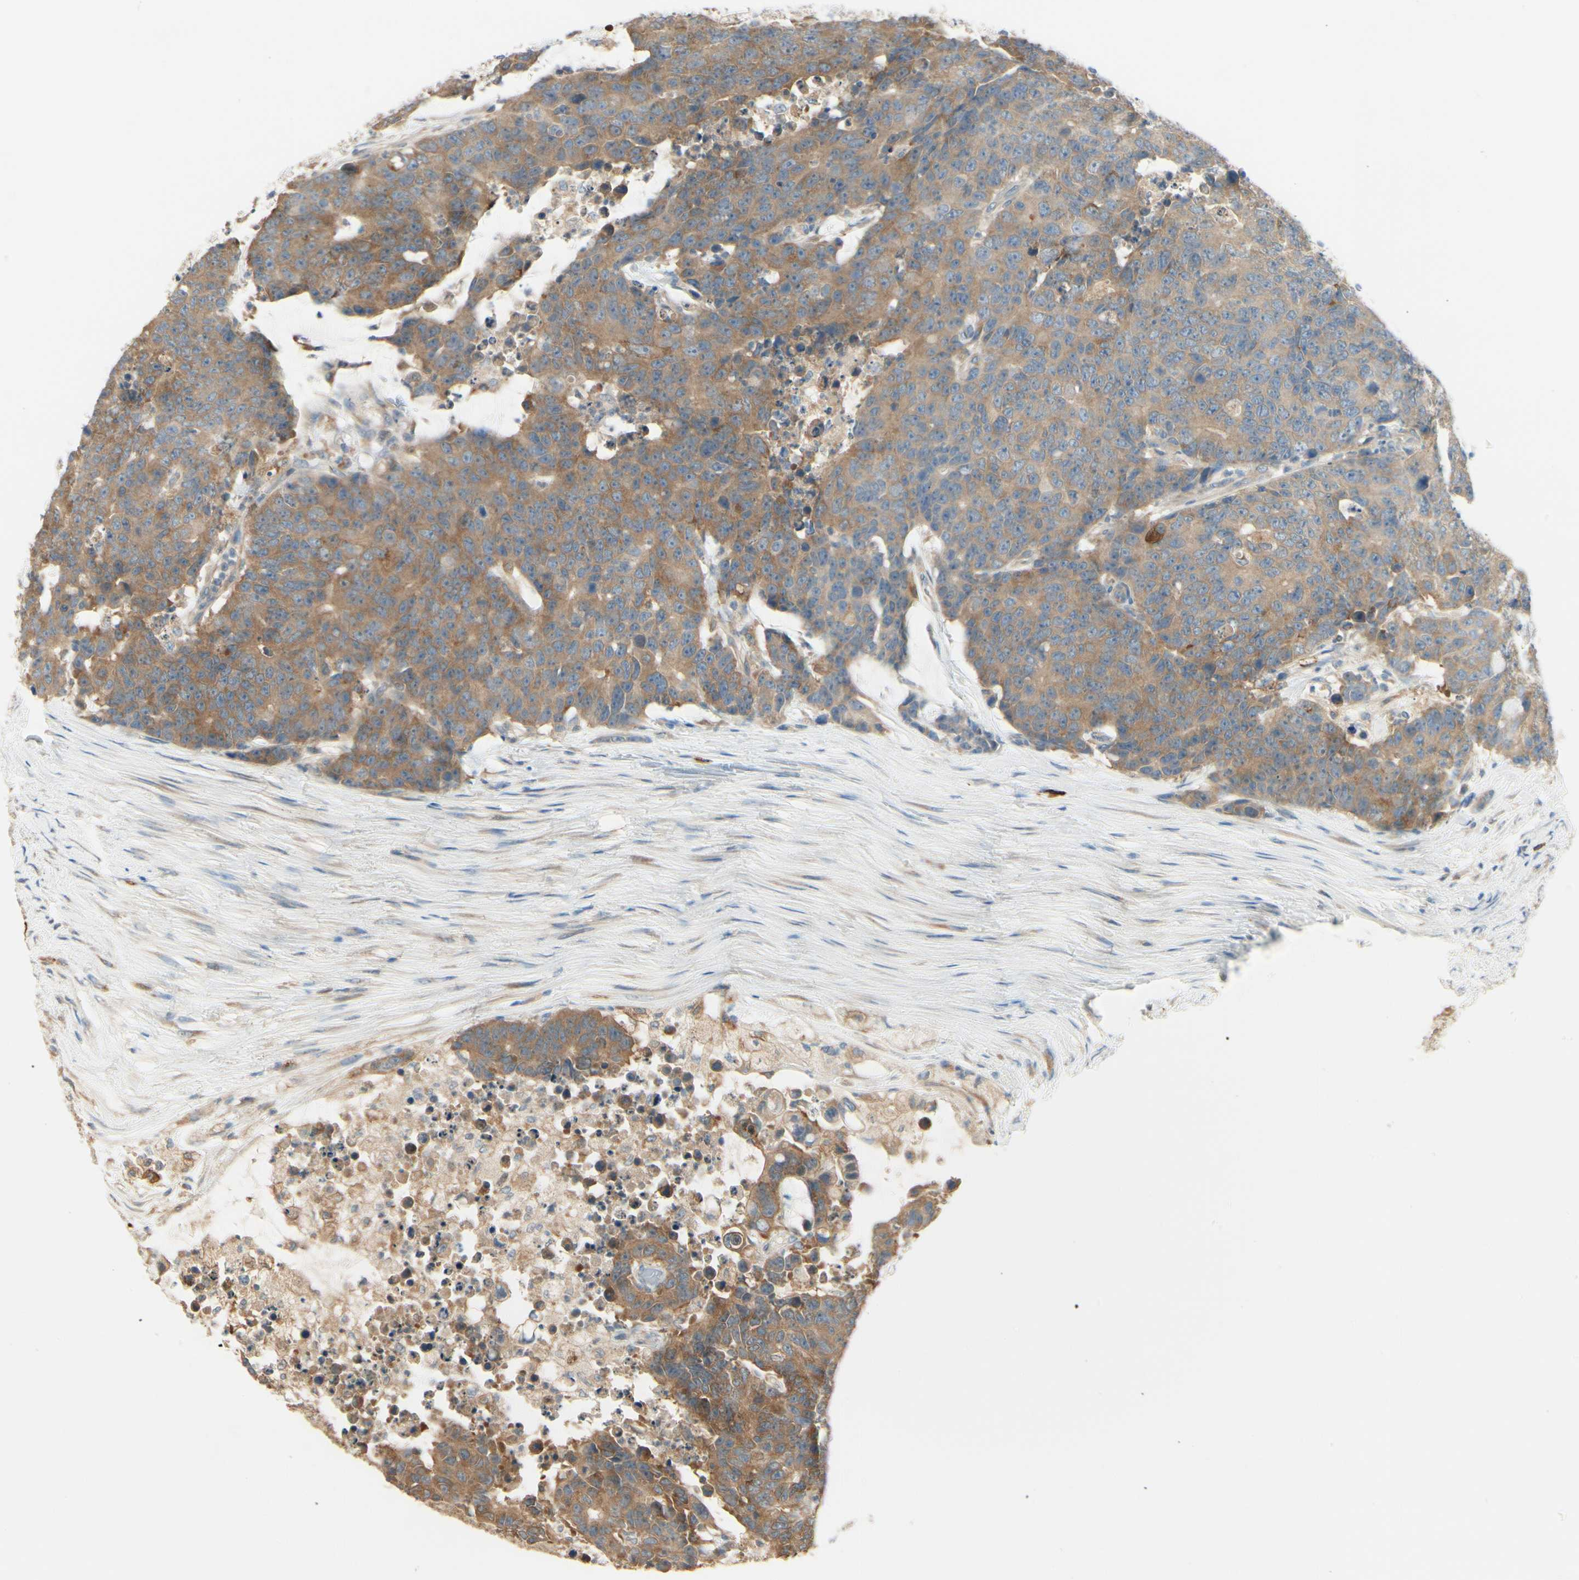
{"staining": {"intensity": "moderate", "quantity": ">75%", "location": "cytoplasmic/membranous"}, "tissue": "colorectal cancer", "cell_type": "Tumor cells", "image_type": "cancer", "snomed": [{"axis": "morphology", "description": "Adenocarcinoma, NOS"}, {"axis": "topography", "description": "Colon"}], "caption": "DAB (3,3'-diaminobenzidine) immunohistochemical staining of human colorectal cancer displays moderate cytoplasmic/membranous protein positivity in approximately >75% of tumor cells.", "gene": "IRAG1", "patient": {"sex": "female", "age": 86}}